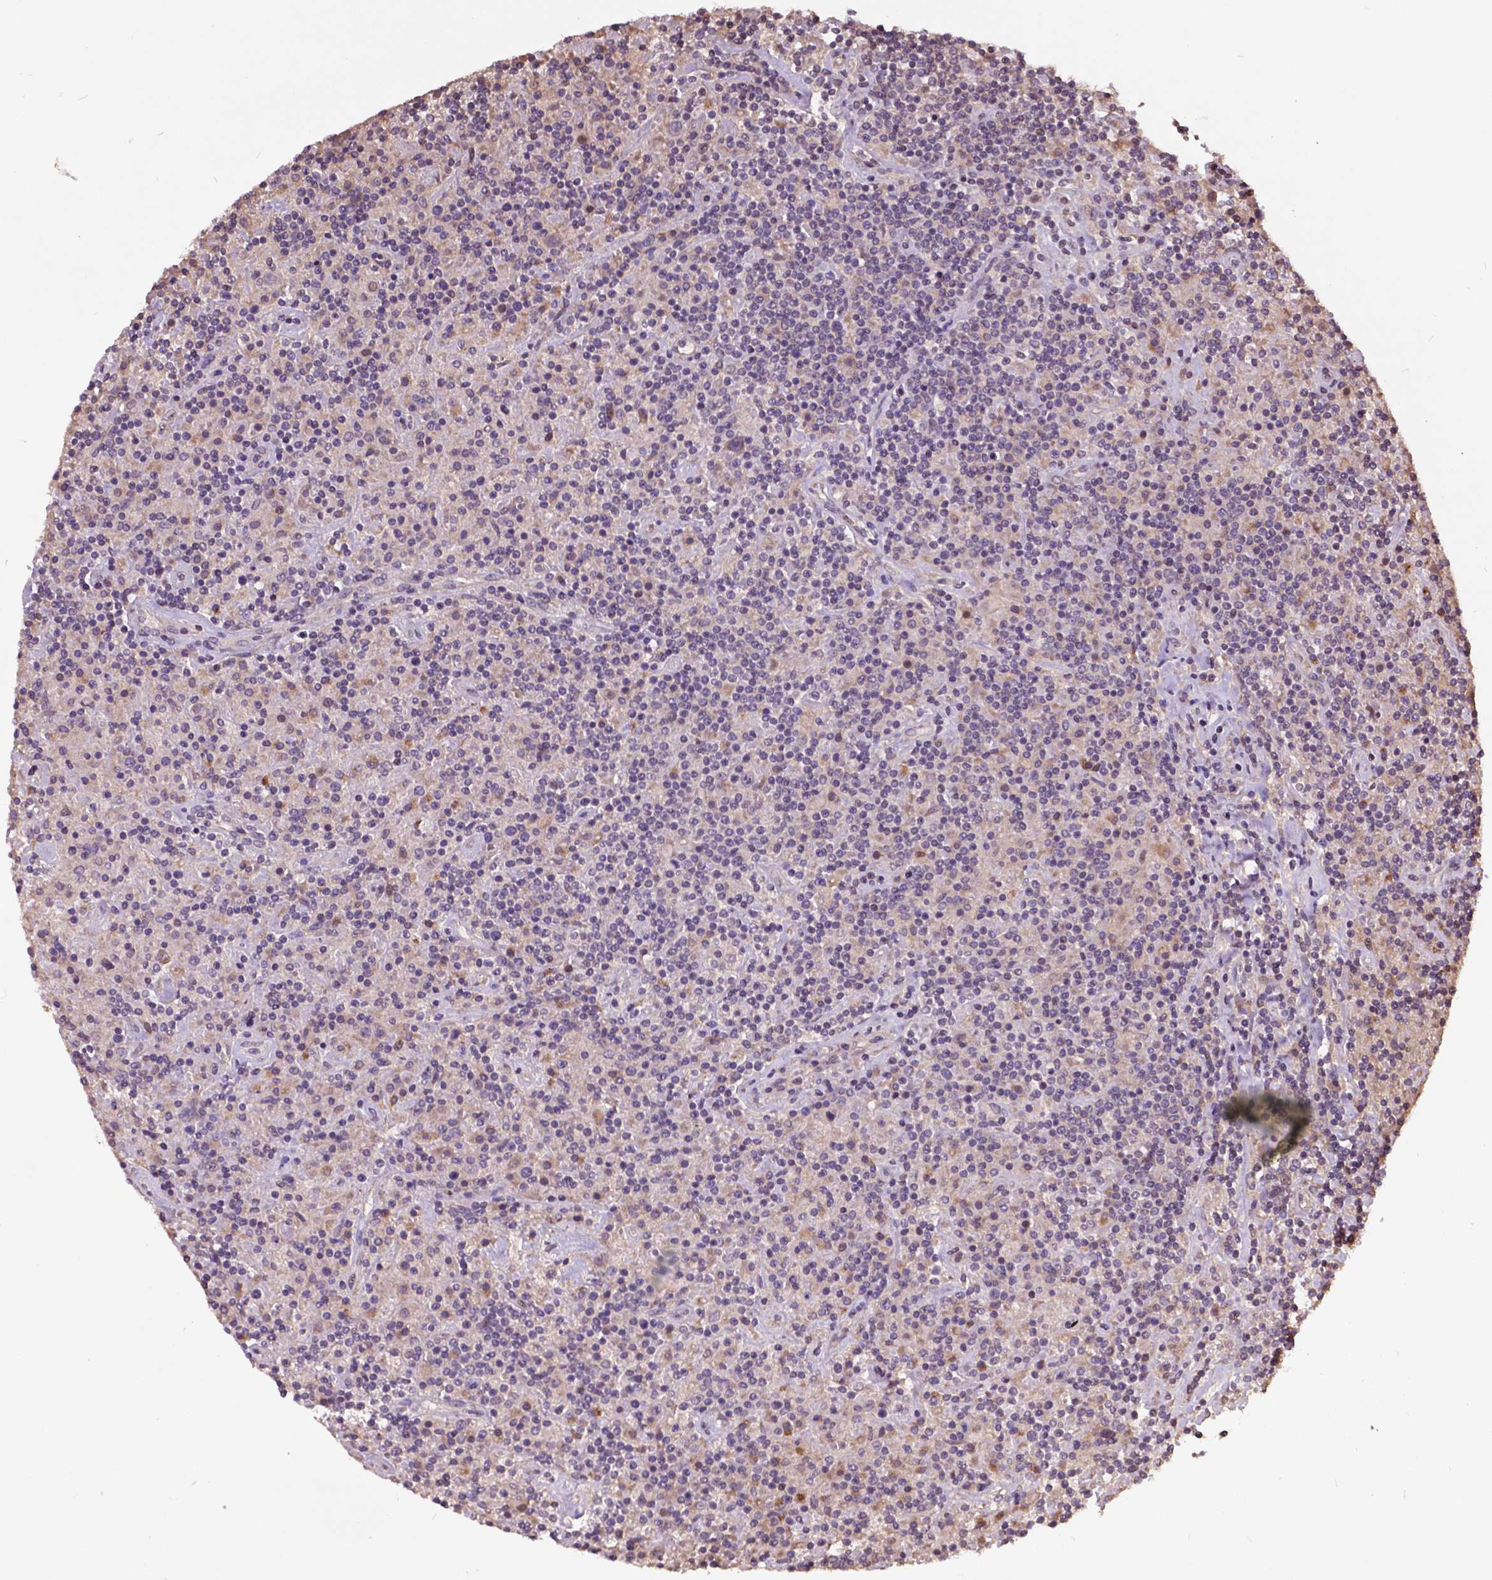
{"staining": {"intensity": "negative", "quantity": "none", "location": "none"}, "tissue": "lymphoma", "cell_type": "Tumor cells", "image_type": "cancer", "snomed": [{"axis": "morphology", "description": "Hodgkin's disease, NOS"}, {"axis": "topography", "description": "Lymph node"}], "caption": "Tumor cells show no significant expression in lymphoma.", "gene": "AP1S3", "patient": {"sex": "male", "age": 70}}